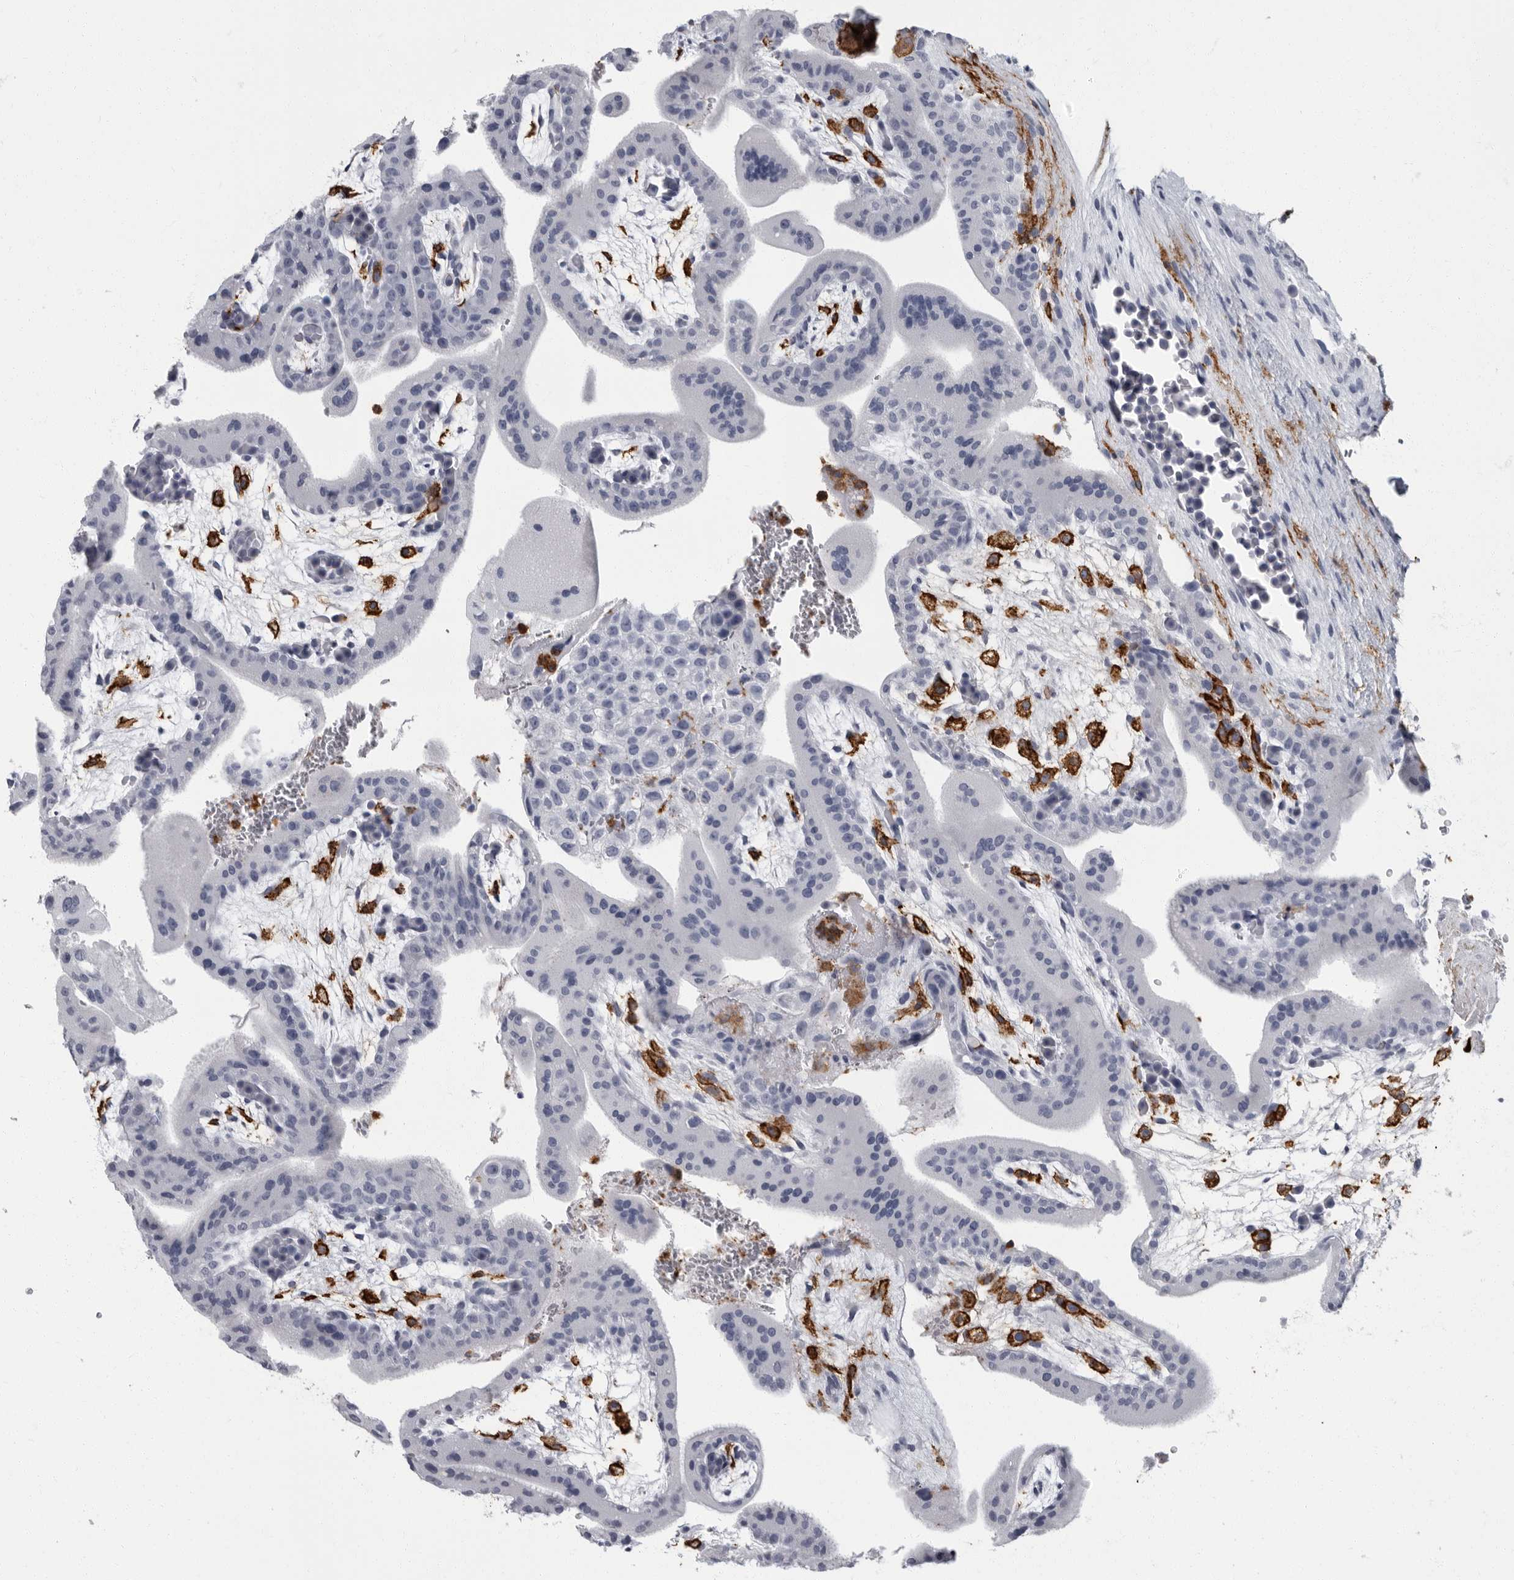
{"staining": {"intensity": "negative", "quantity": "none", "location": "none"}, "tissue": "placenta", "cell_type": "Decidual cells", "image_type": "normal", "snomed": [{"axis": "morphology", "description": "Normal tissue, NOS"}, {"axis": "topography", "description": "Placenta"}], "caption": "IHC image of unremarkable placenta: human placenta stained with DAB reveals no significant protein staining in decidual cells.", "gene": "FCER1G", "patient": {"sex": "female", "age": 35}}